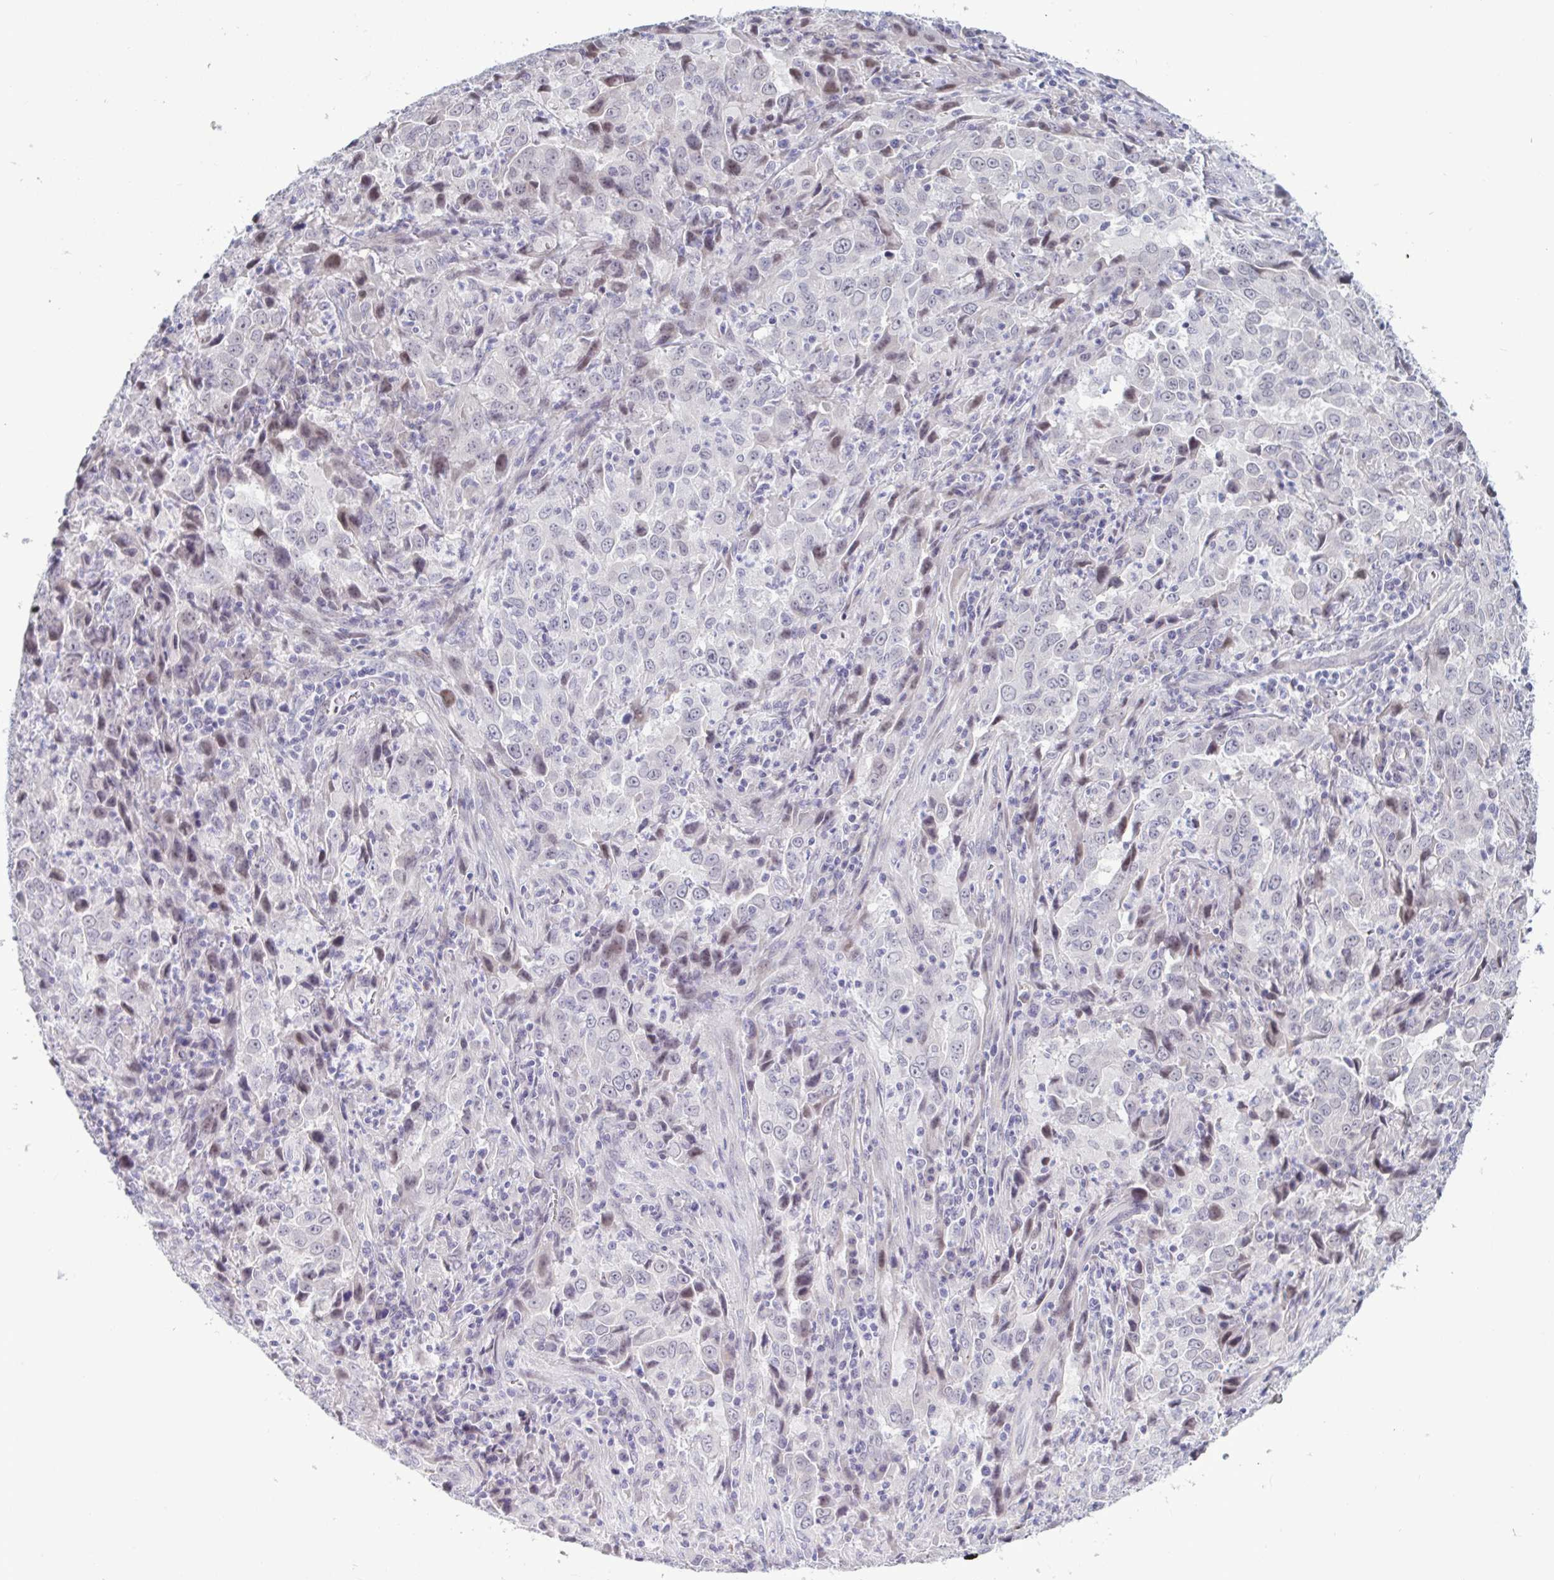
{"staining": {"intensity": "negative", "quantity": "none", "location": "none"}, "tissue": "lung cancer", "cell_type": "Tumor cells", "image_type": "cancer", "snomed": [{"axis": "morphology", "description": "Adenocarcinoma, NOS"}, {"axis": "topography", "description": "Lung"}], "caption": "This is an IHC histopathology image of lung cancer (adenocarcinoma). There is no staining in tumor cells.", "gene": "TCEAL8", "patient": {"sex": "male", "age": 67}}